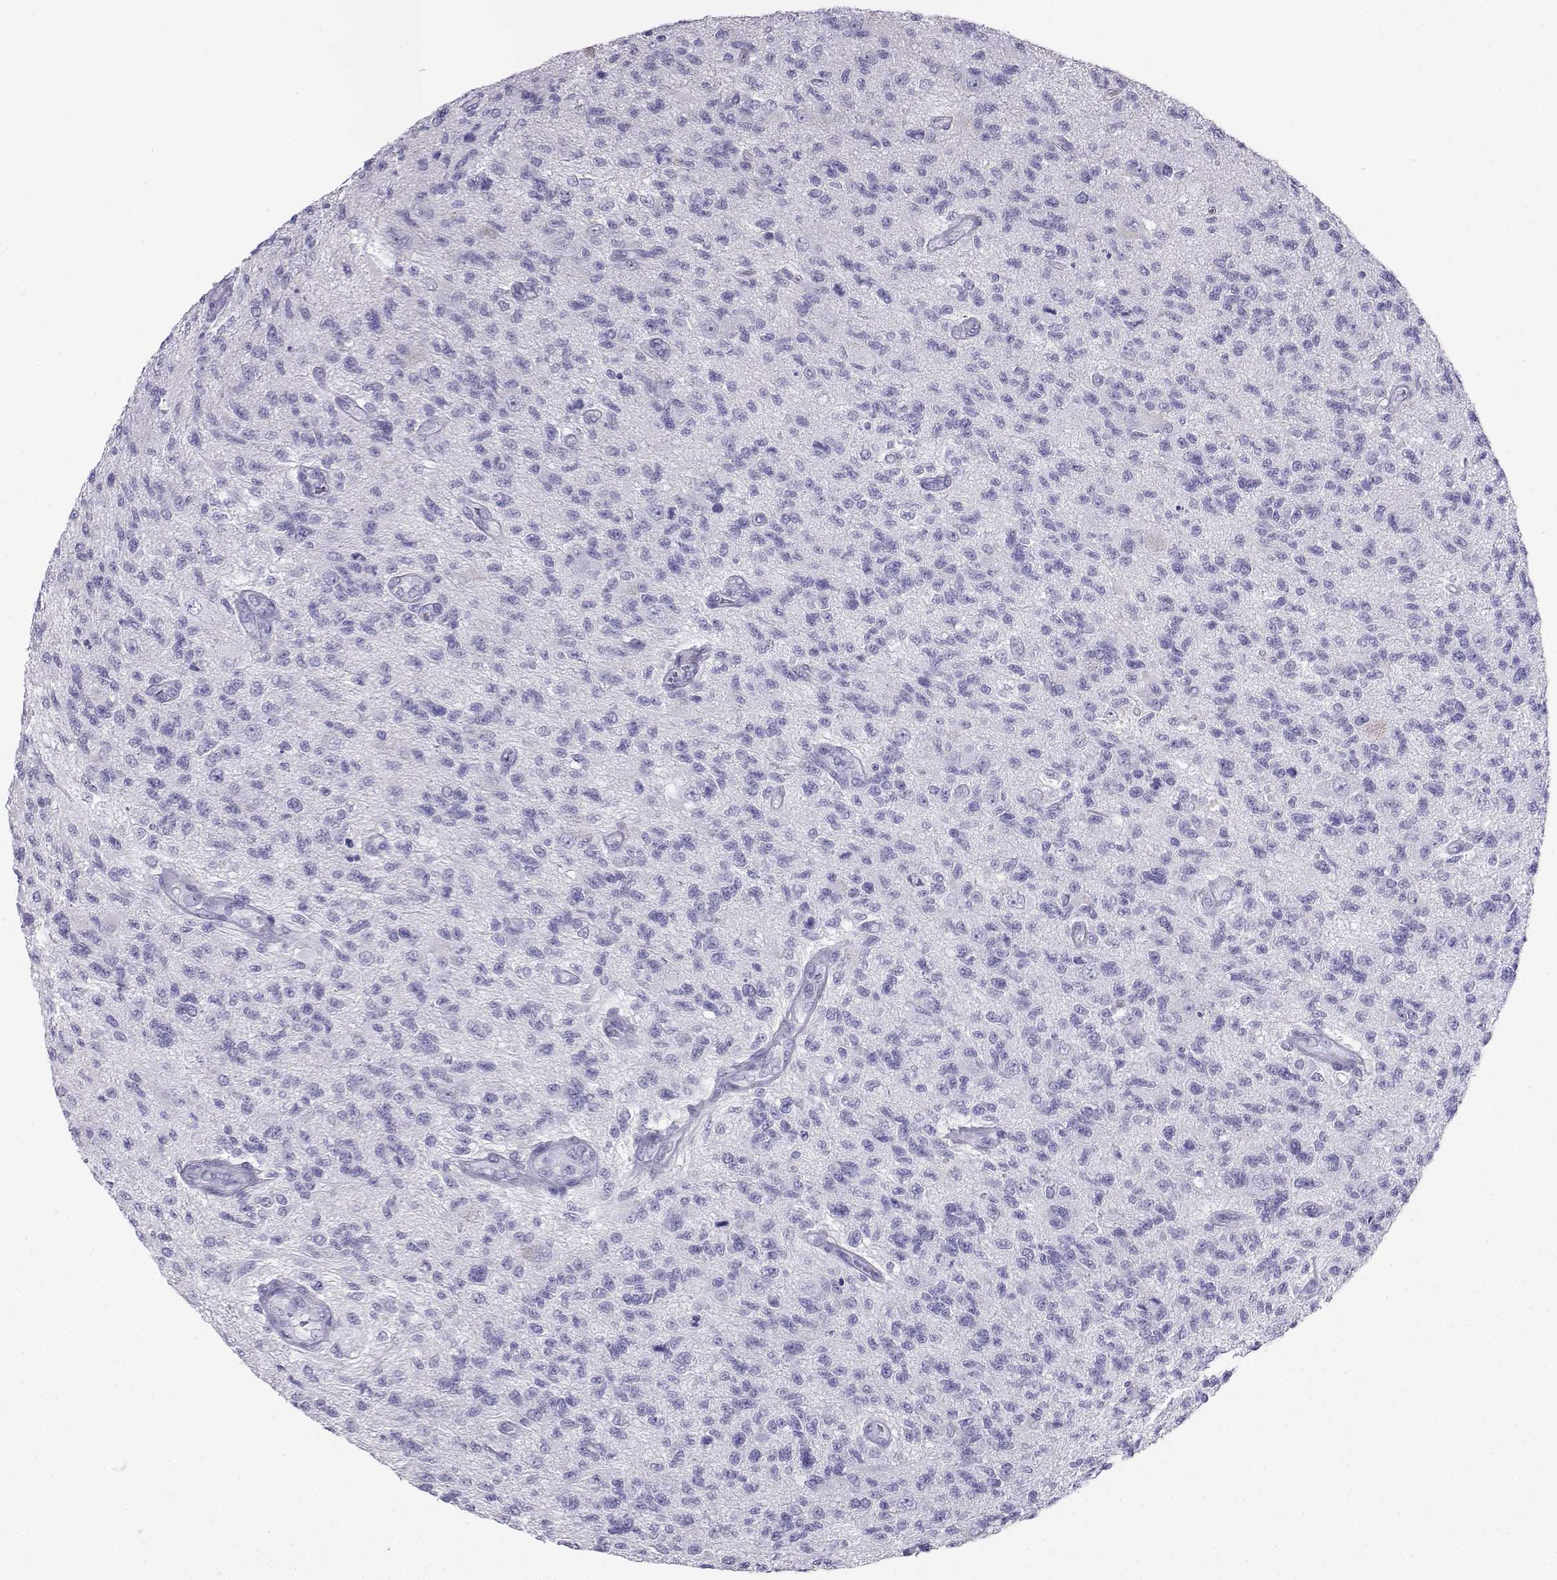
{"staining": {"intensity": "negative", "quantity": "none", "location": "none"}, "tissue": "glioma", "cell_type": "Tumor cells", "image_type": "cancer", "snomed": [{"axis": "morphology", "description": "Glioma, malignant, High grade"}, {"axis": "topography", "description": "Brain"}], "caption": "Immunohistochemistry (IHC) micrograph of malignant glioma (high-grade) stained for a protein (brown), which reveals no expression in tumor cells. The staining is performed using DAB (3,3'-diaminobenzidine) brown chromogen with nuclei counter-stained in using hematoxylin.", "gene": "CD109", "patient": {"sex": "male", "age": 56}}